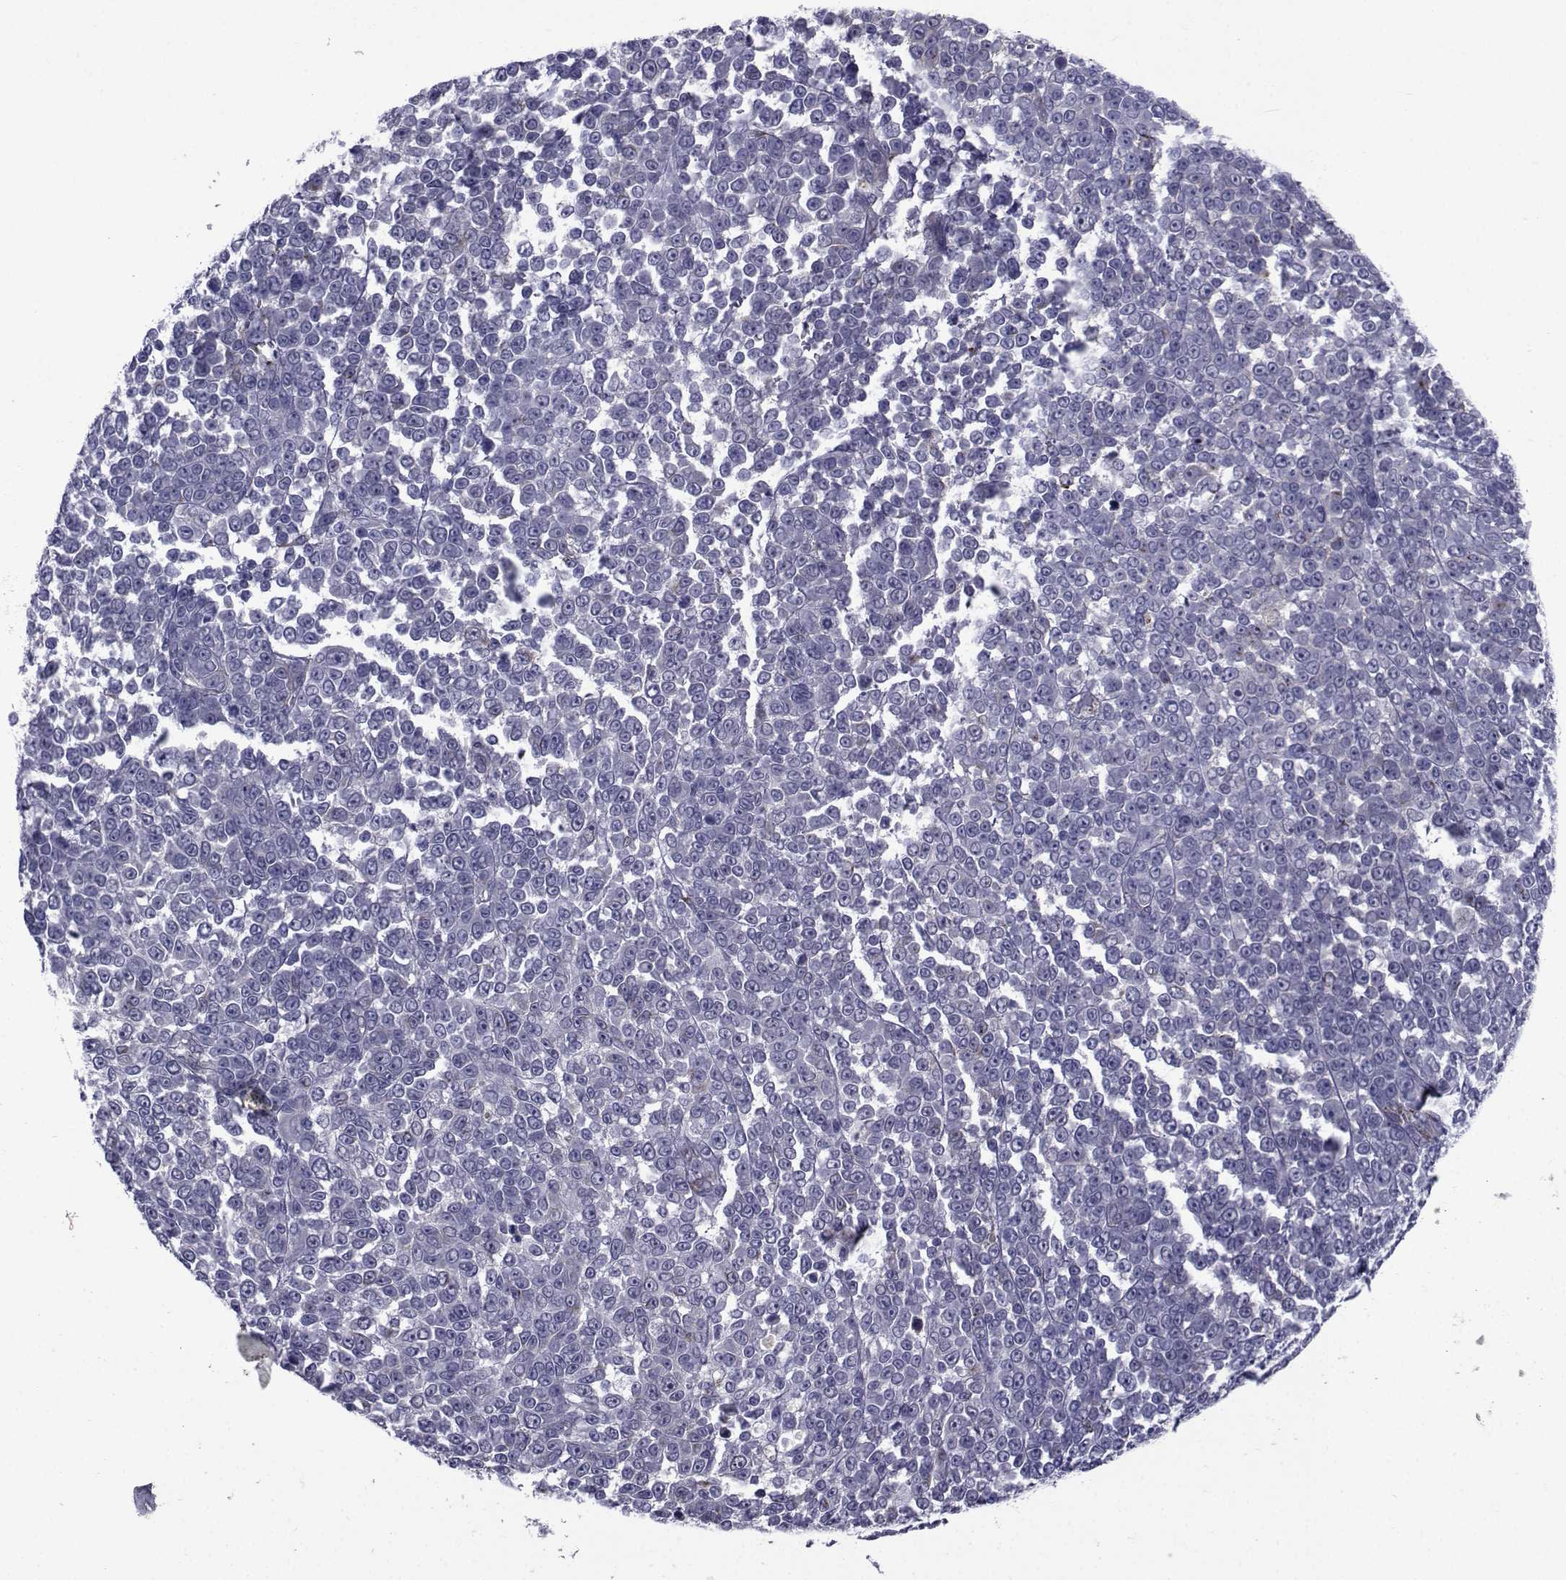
{"staining": {"intensity": "negative", "quantity": "none", "location": "none"}, "tissue": "melanoma", "cell_type": "Tumor cells", "image_type": "cancer", "snomed": [{"axis": "morphology", "description": "Malignant melanoma, NOS"}, {"axis": "topography", "description": "Skin"}], "caption": "This is an IHC photomicrograph of melanoma. There is no positivity in tumor cells.", "gene": "SEMA5B", "patient": {"sex": "female", "age": 95}}